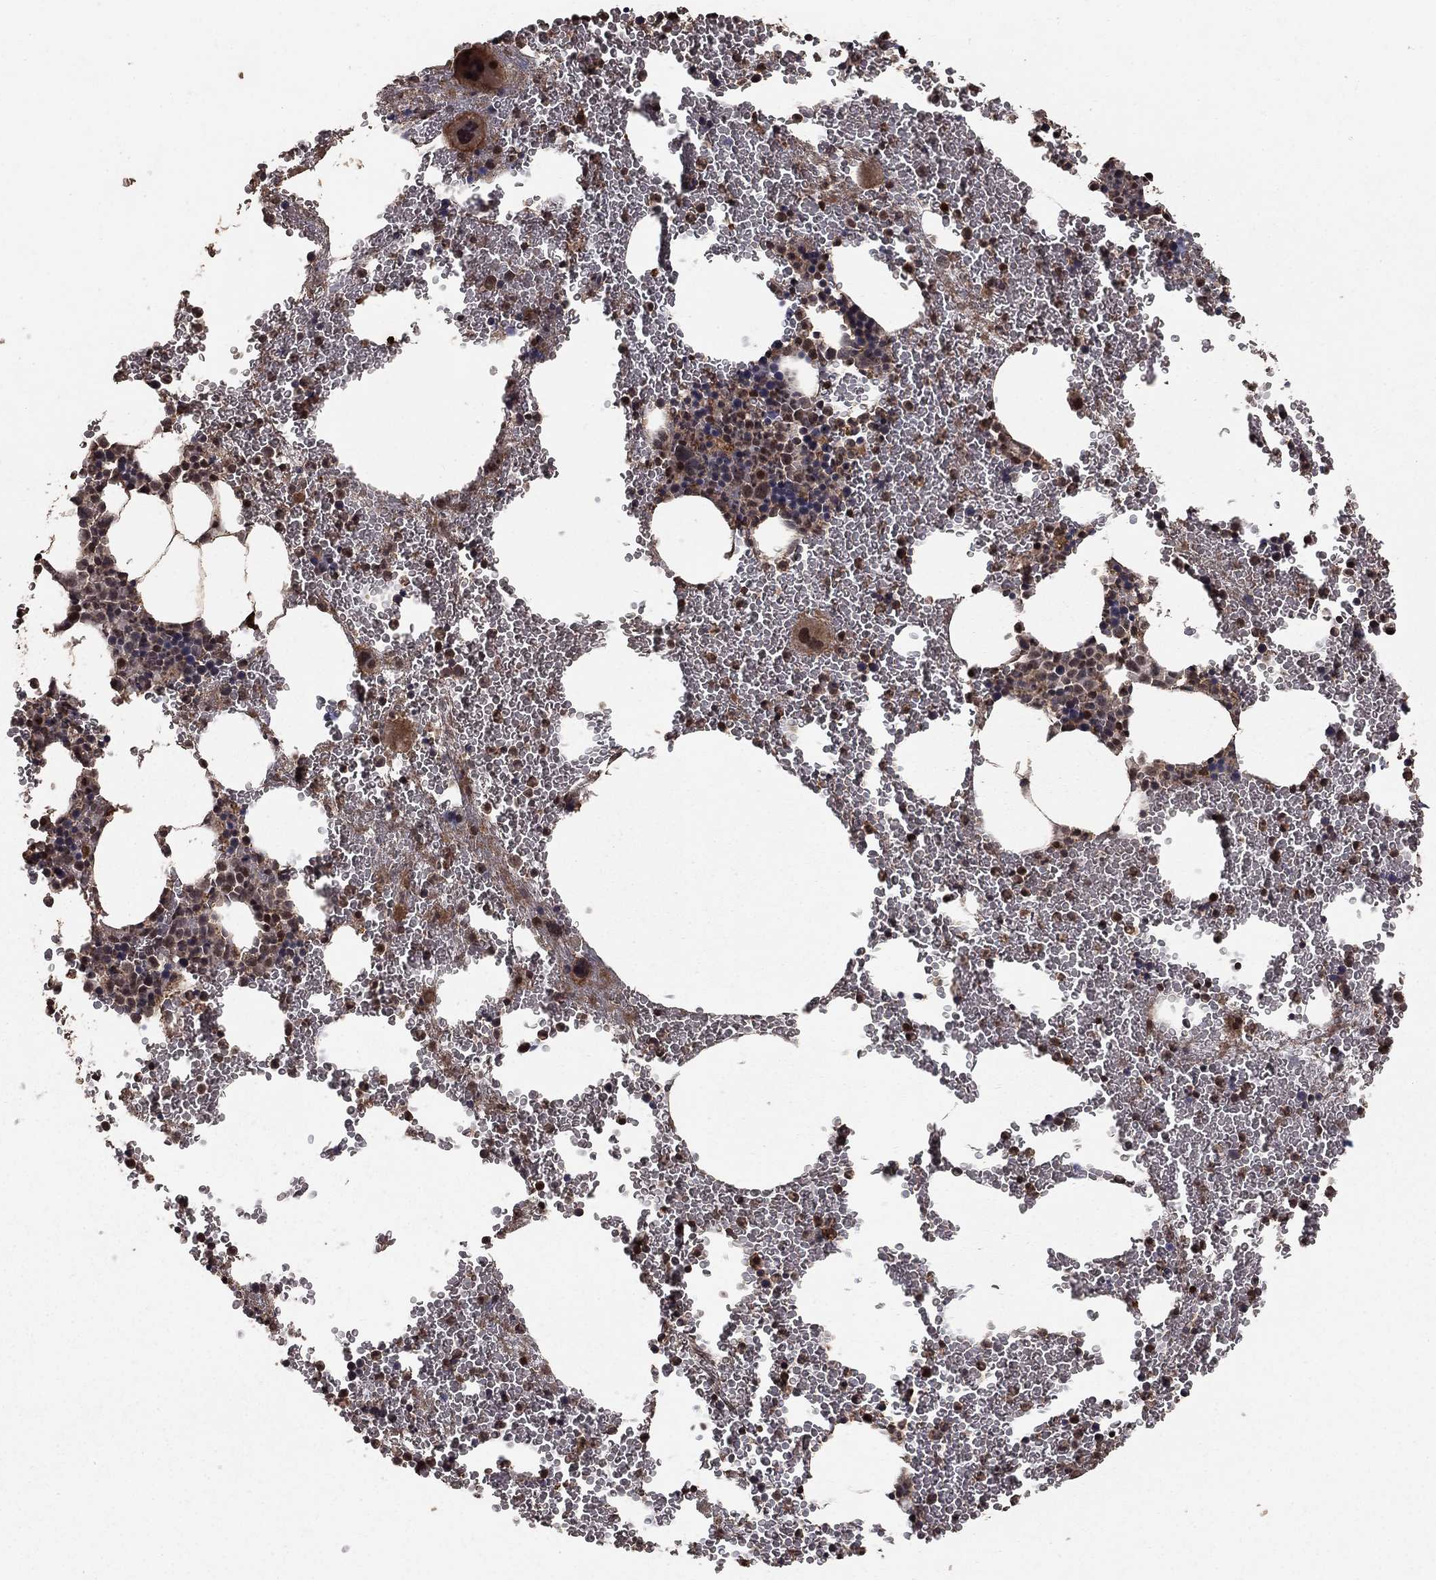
{"staining": {"intensity": "moderate", "quantity": "<25%", "location": "cytoplasmic/membranous,nuclear"}, "tissue": "bone marrow", "cell_type": "Hematopoietic cells", "image_type": "normal", "snomed": [{"axis": "morphology", "description": "Normal tissue, NOS"}, {"axis": "topography", "description": "Bone marrow"}], "caption": "The photomicrograph shows staining of benign bone marrow, revealing moderate cytoplasmic/membranous,nuclear protein expression (brown color) within hematopoietic cells. (DAB (3,3'-diaminobenzidine) IHC with brightfield microscopy, high magnification).", "gene": "PRDM1", "patient": {"sex": "male", "age": 50}}